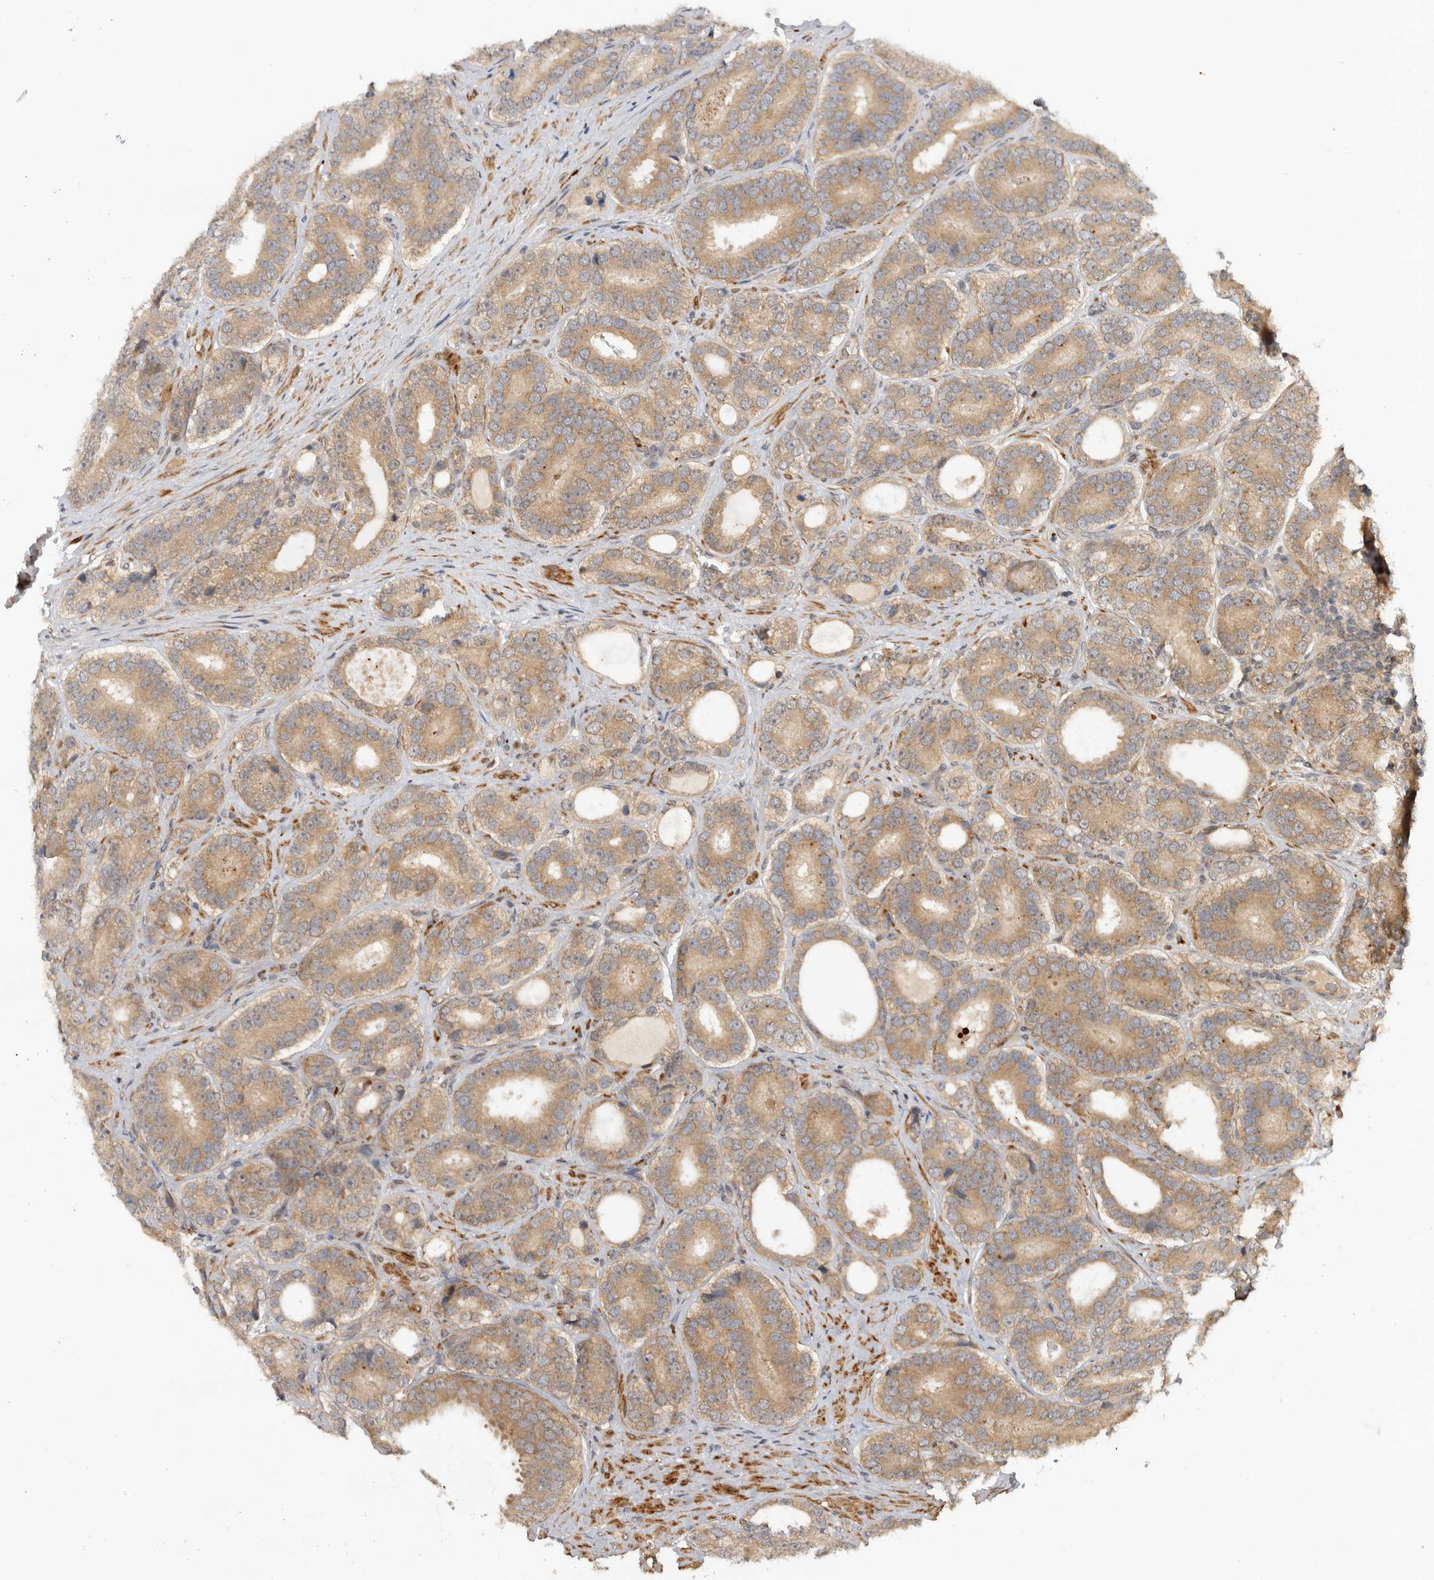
{"staining": {"intensity": "moderate", "quantity": ">75%", "location": "cytoplasmic/membranous"}, "tissue": "prostate cancer", "cell_type": "Tumor cells", "image_type": "cancer", "snomed": [{"axis": "morphology", "description": "Adenocarcinoma, High grade"}, {"axis": "topography", "description": "Prostate"}], "caption": "High-magnification brightfield microscopy of prostate cancer stained with DAB (brown) and counterstained with hematoxylin (blue). tumor cells exhibit moderate cytoplasmic/membranous expression is identified in about>75% of cells.", "gene": "DCAF8", "patient": {"sex": "male", "age": 56}}